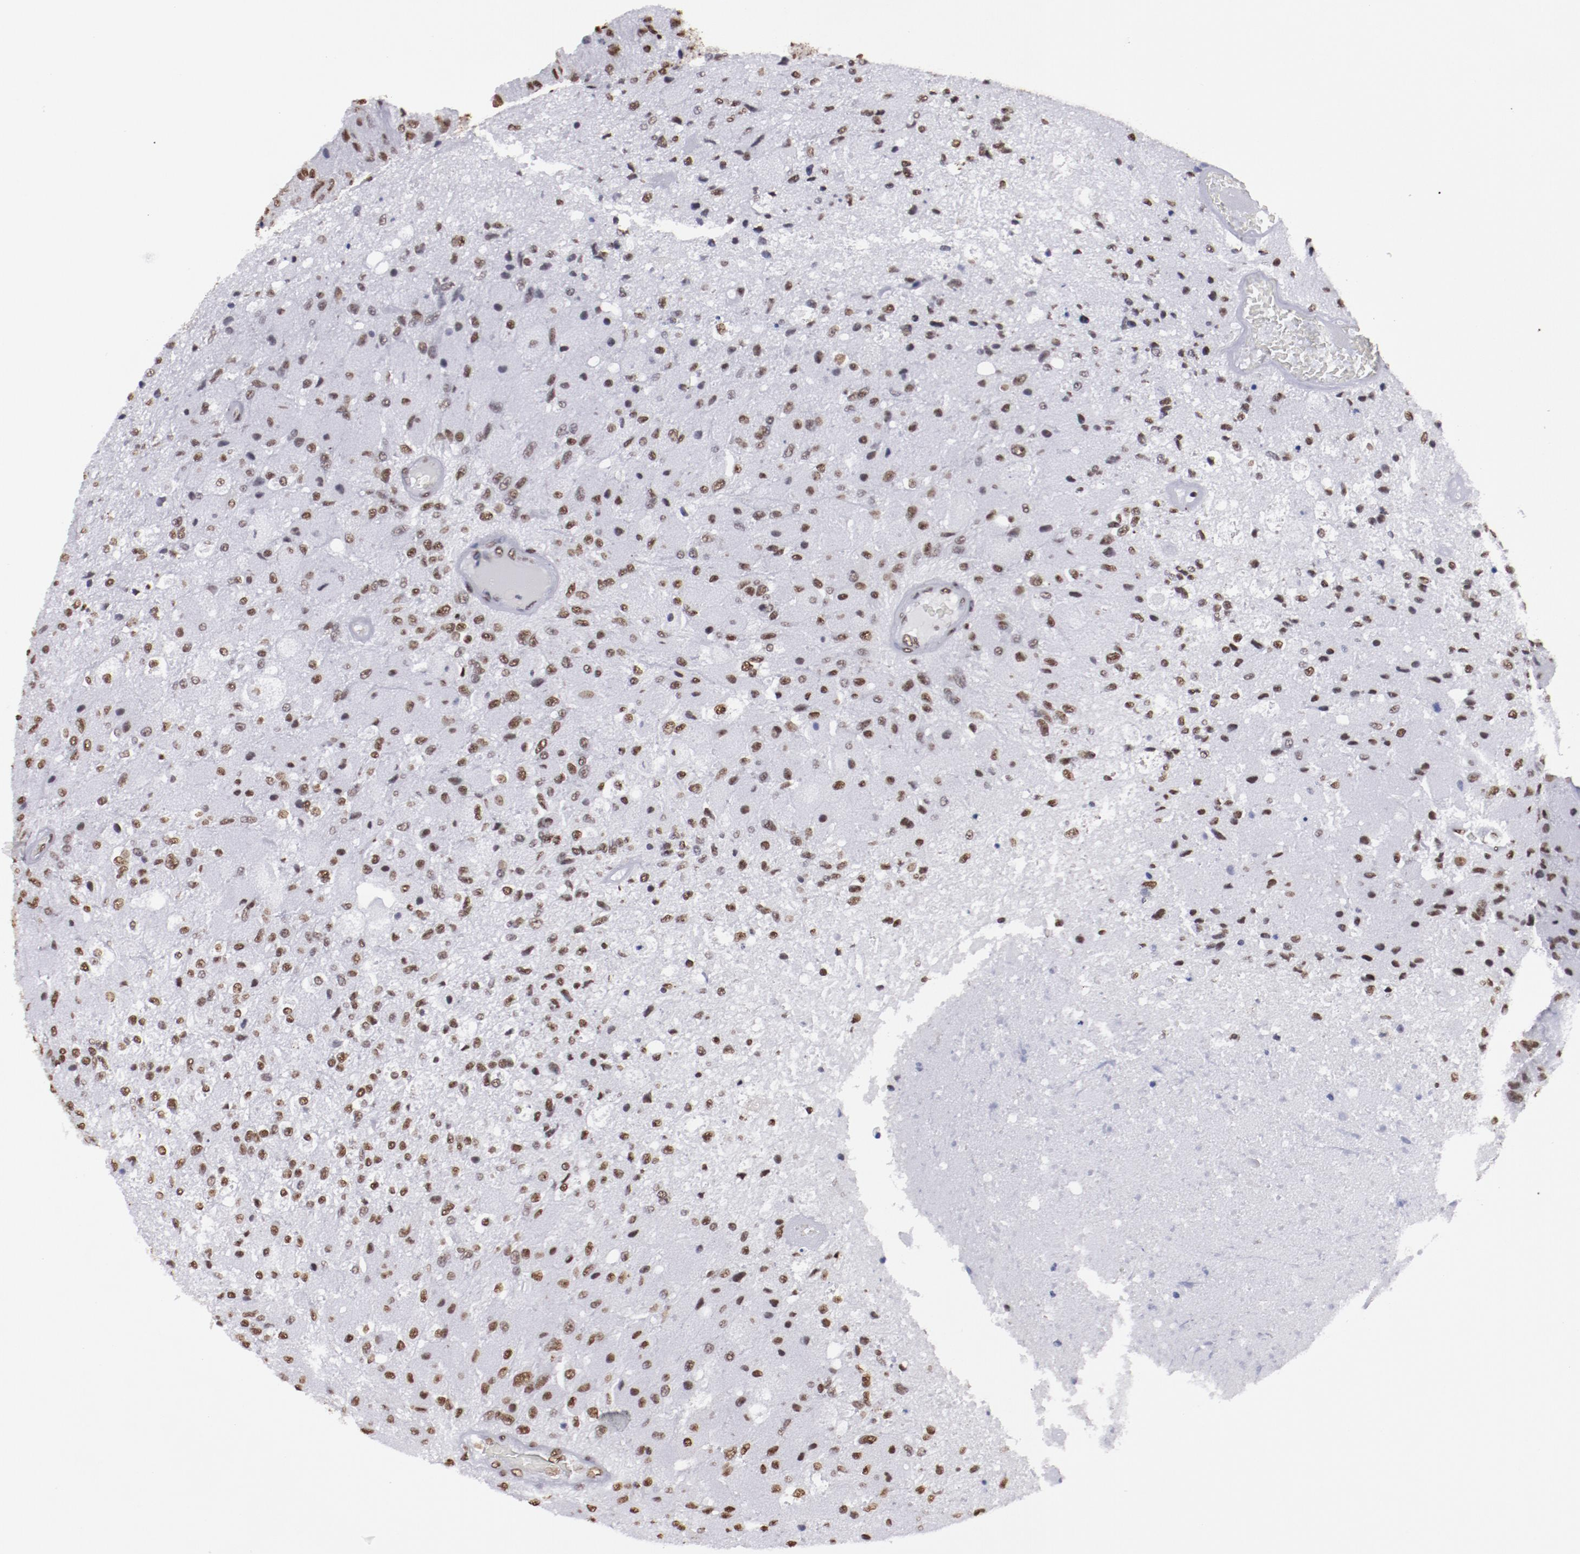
{"staining": {"intensity": "strong", "quantity": ">75%", "location": "nuclear"}, "tissue": "glioma", "cell_type": "Tumor cells", "image_type": "cancer", "snomed": [{"axis": "morphology", "description": "Normal tissue, NOS"}, {"axis": "morphology", "description": "Glioma, malignant, High grade"}, {"axis": "topography", "description": "Cerebral cortex"}], "caption": "A photomicrograph showing strong nuclear staining in about >75% of tumor cells in glioma, as visualized by brown immunohistochemical staining.", "gene": "HNRNPA2B1", "patient": {"sex": "male", "age": 77}}